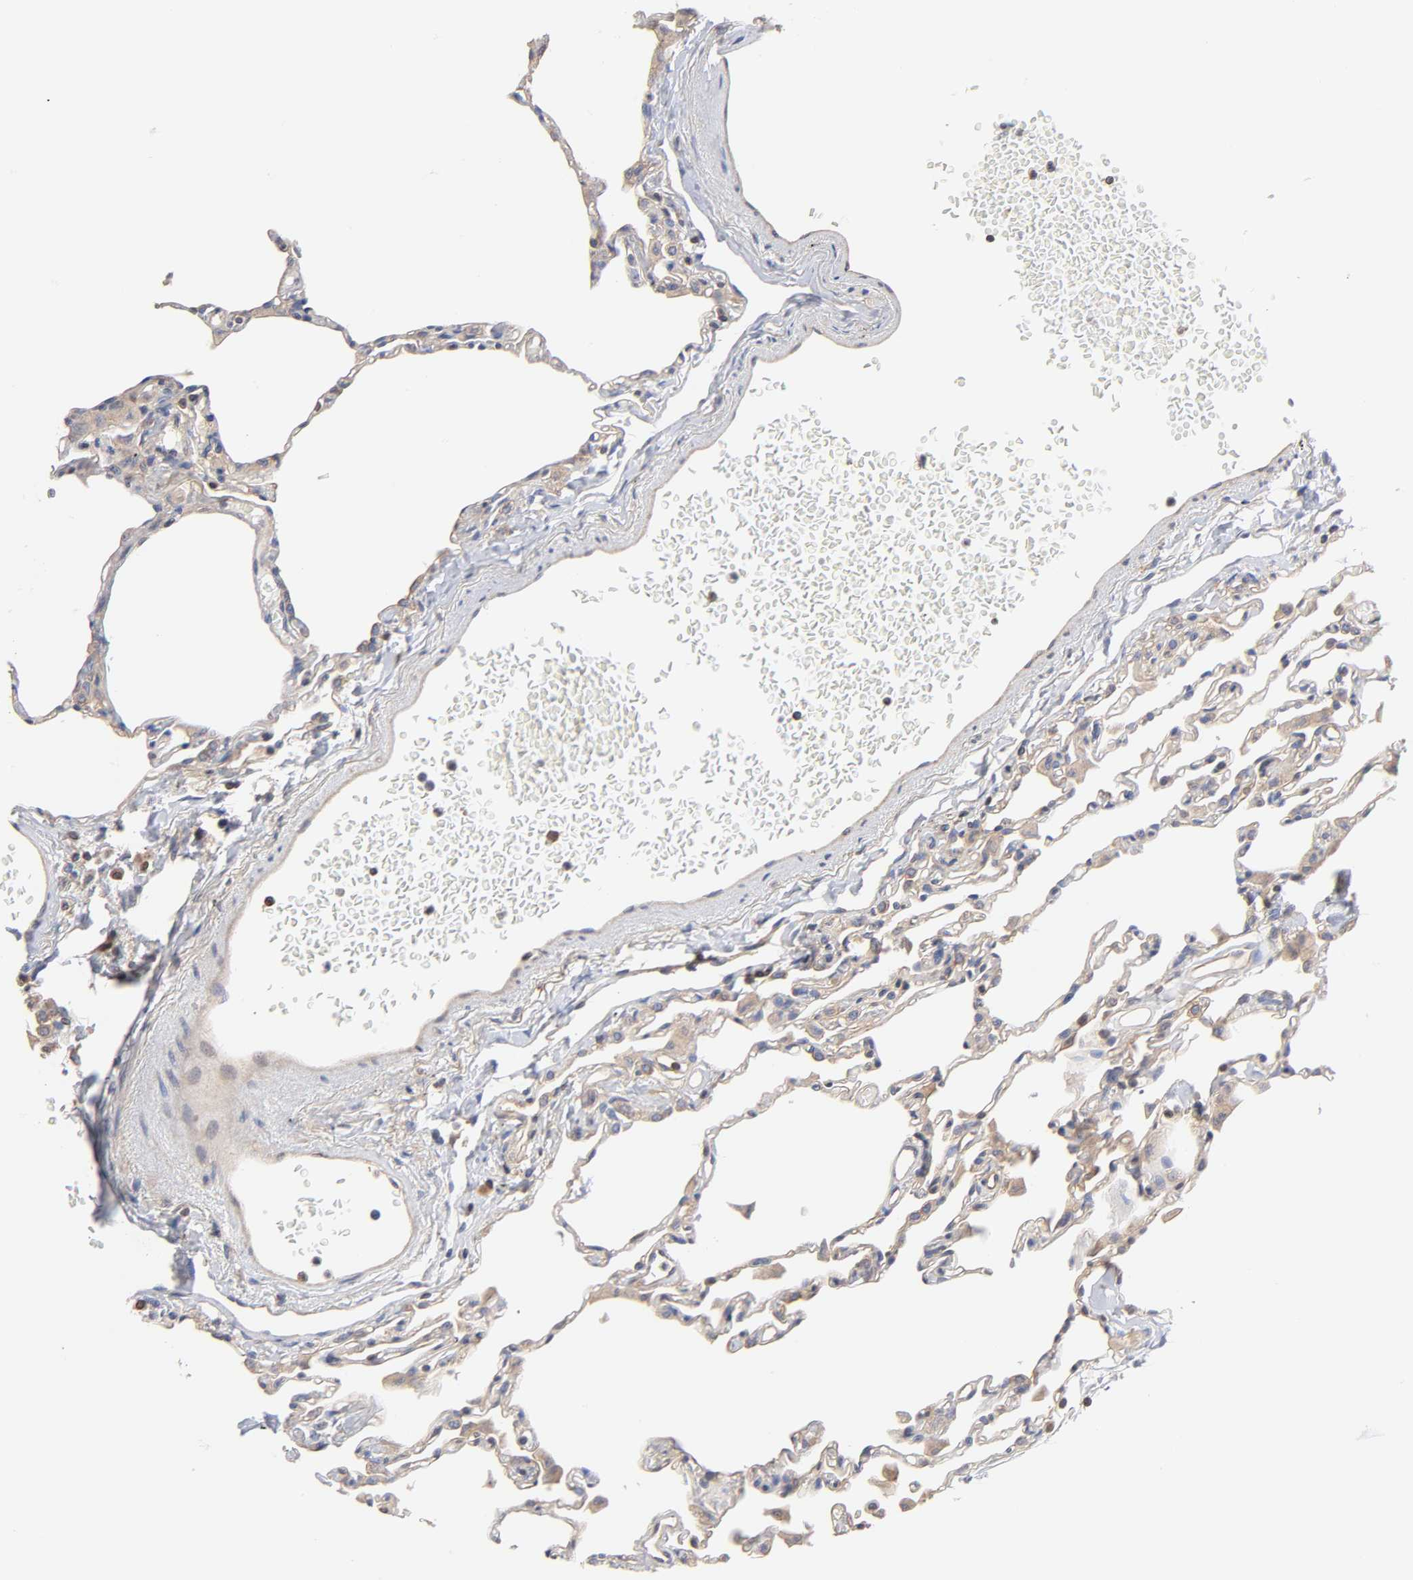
{"staining": {"intensity": "weak", "quantity": "25%-75%", "location": "cytoplasmic/membranous"}, "tissue": "lung", "cell_type": "Alveolar cells", "image_type": "normal", "snomed": [{"axis": "morphology", "description": "Normal tissue, NOS"}, {"axis": "topography", "description": "Lung"}], "caption": "This histopathology image displays unremarkable lung stained with IHC to label a protein in brown. The cytoplasmic/membranous of alveolar cells show weak positivity for the protein. Nuclei are counter-stained blue.", "gene": "STRN3", "patient": {"sex": "female", "age": 49}}